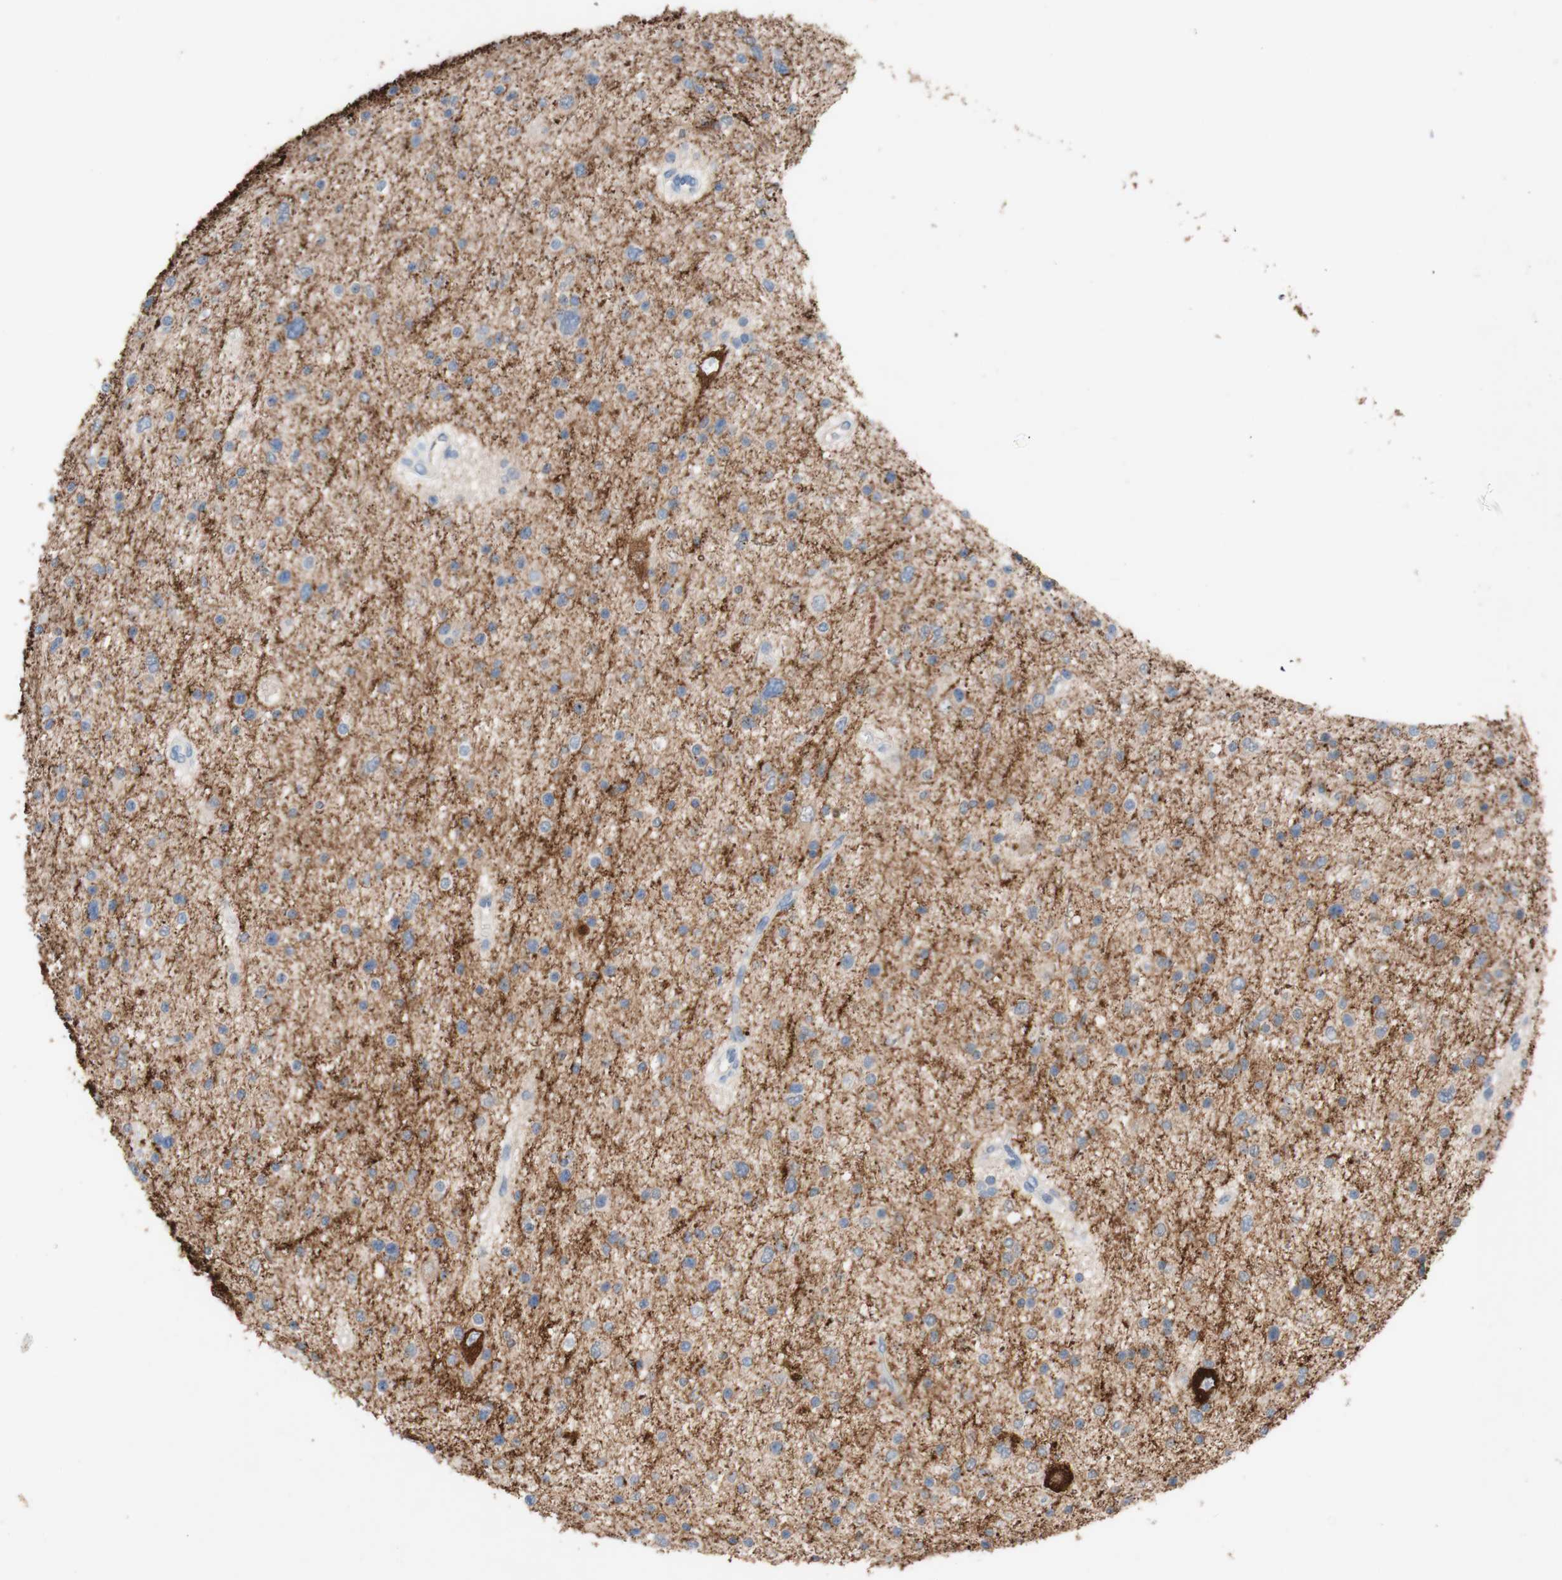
{"staining": {"intensity": "negative", "quantity": "none", "location": "none"}, "tissue": "glioma", "cell_type": "Tumor cells", "image_type": "cancer", "snomed": [{"axis": "morphology", "description": "Glioma, malignant, Low grade"}, {"axis": "topography", "description": "Brain"}], "caption": "Immunohistochemistry histopathology image of human low-grade glioma (malignant) stained for a protein (brown), which demonstrates no staining in tumor cells.", "gene": "PACSIN1", "patient": {"sex": "female", "age": 37}}